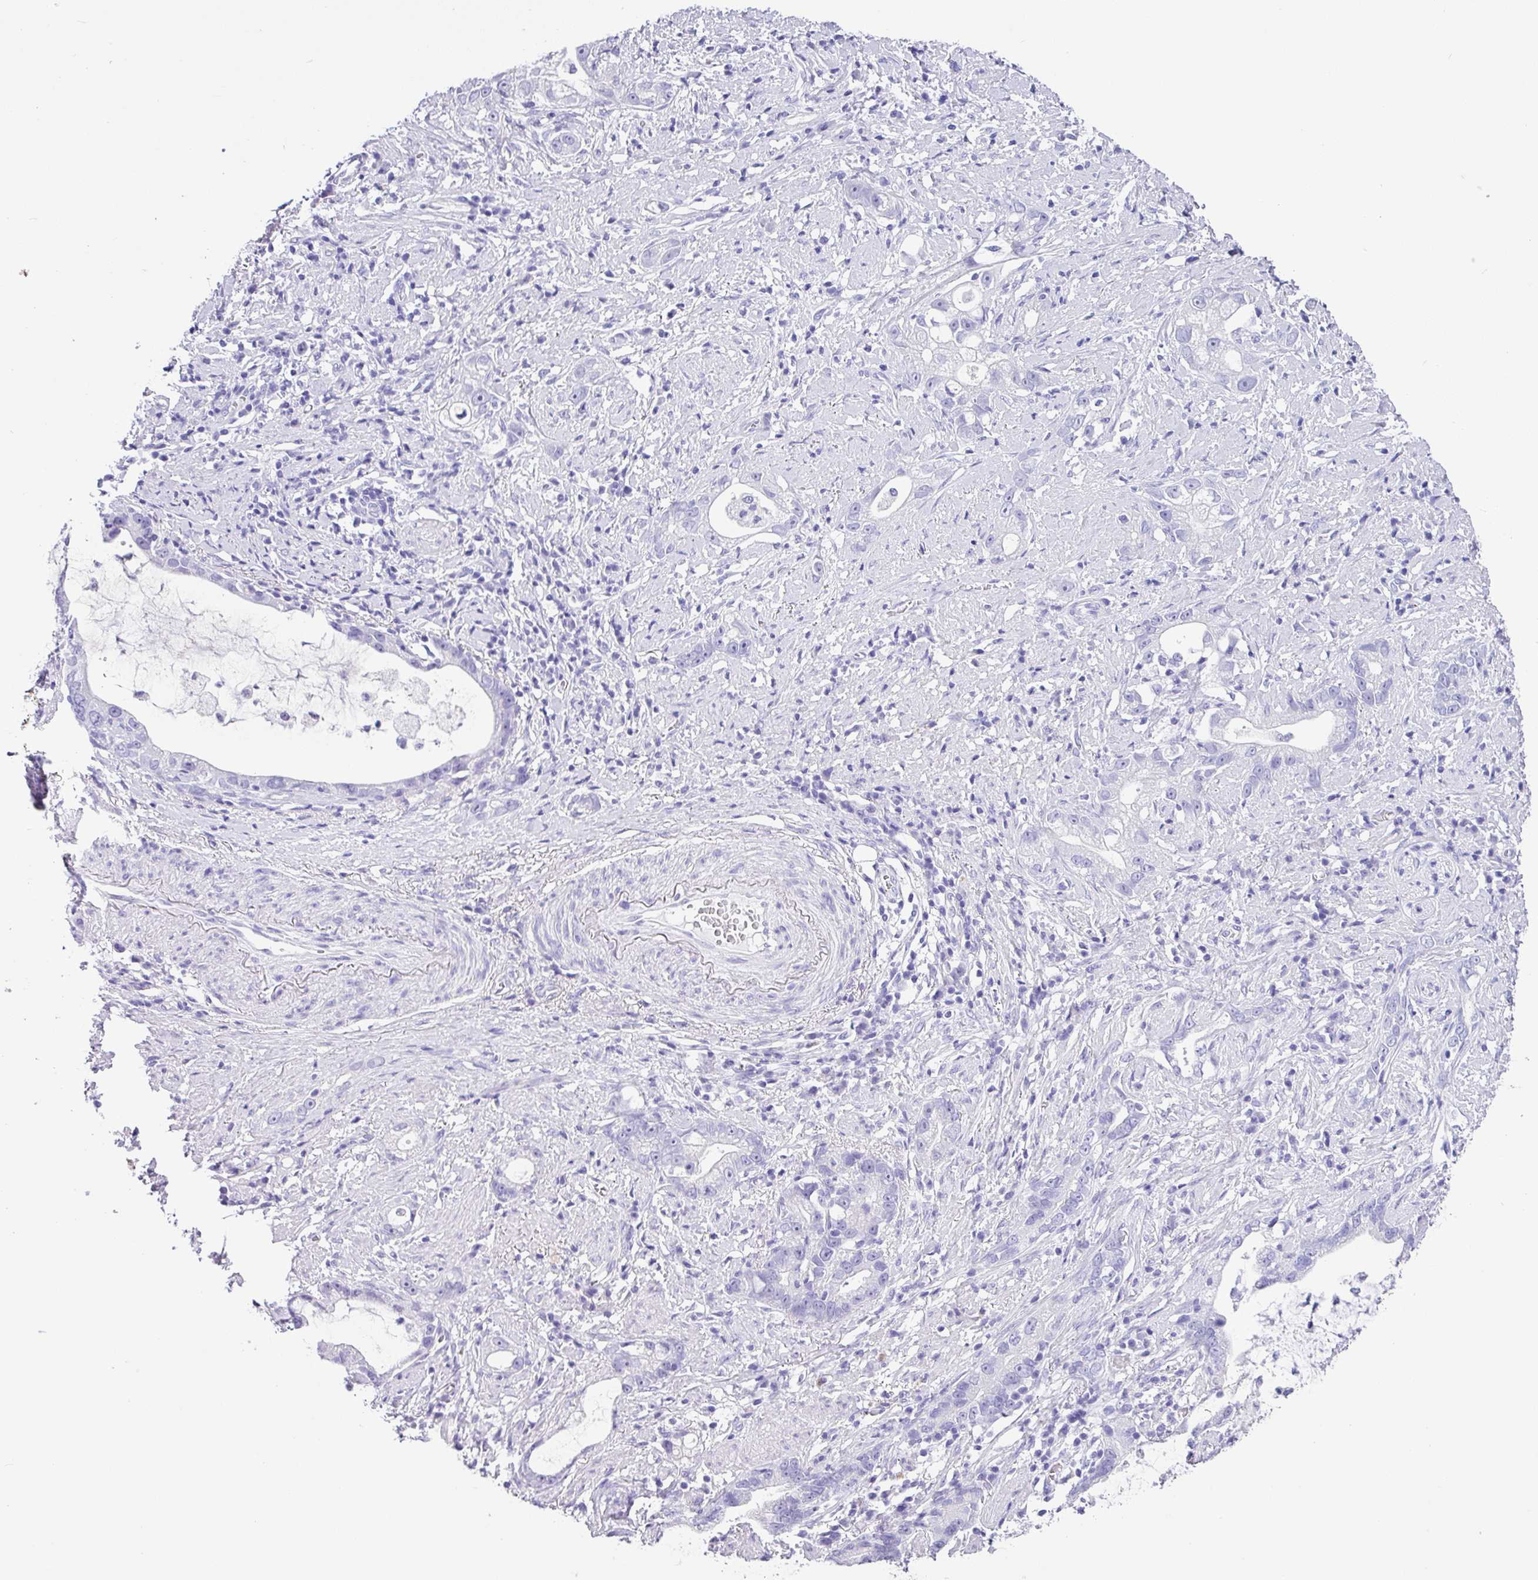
{"staining": {"intensity": "negative", "quantity": "none", "location": "none"}, "tissue": "stomach cancer", "cell_type": "Tumor cells", "image_type": "cancer", "snomed": [{"axis": "morphology", "description": "Adenocarcinoma, NOS"}, {"axis": "topography", "description": "Stomach"}], "caption": "The IHC histopathology image has no significant expression in tumor cells of stomach adenocarcinoma tissue.", "gene": "ZG16", "patient": {"sex": "male", "age": 55}}